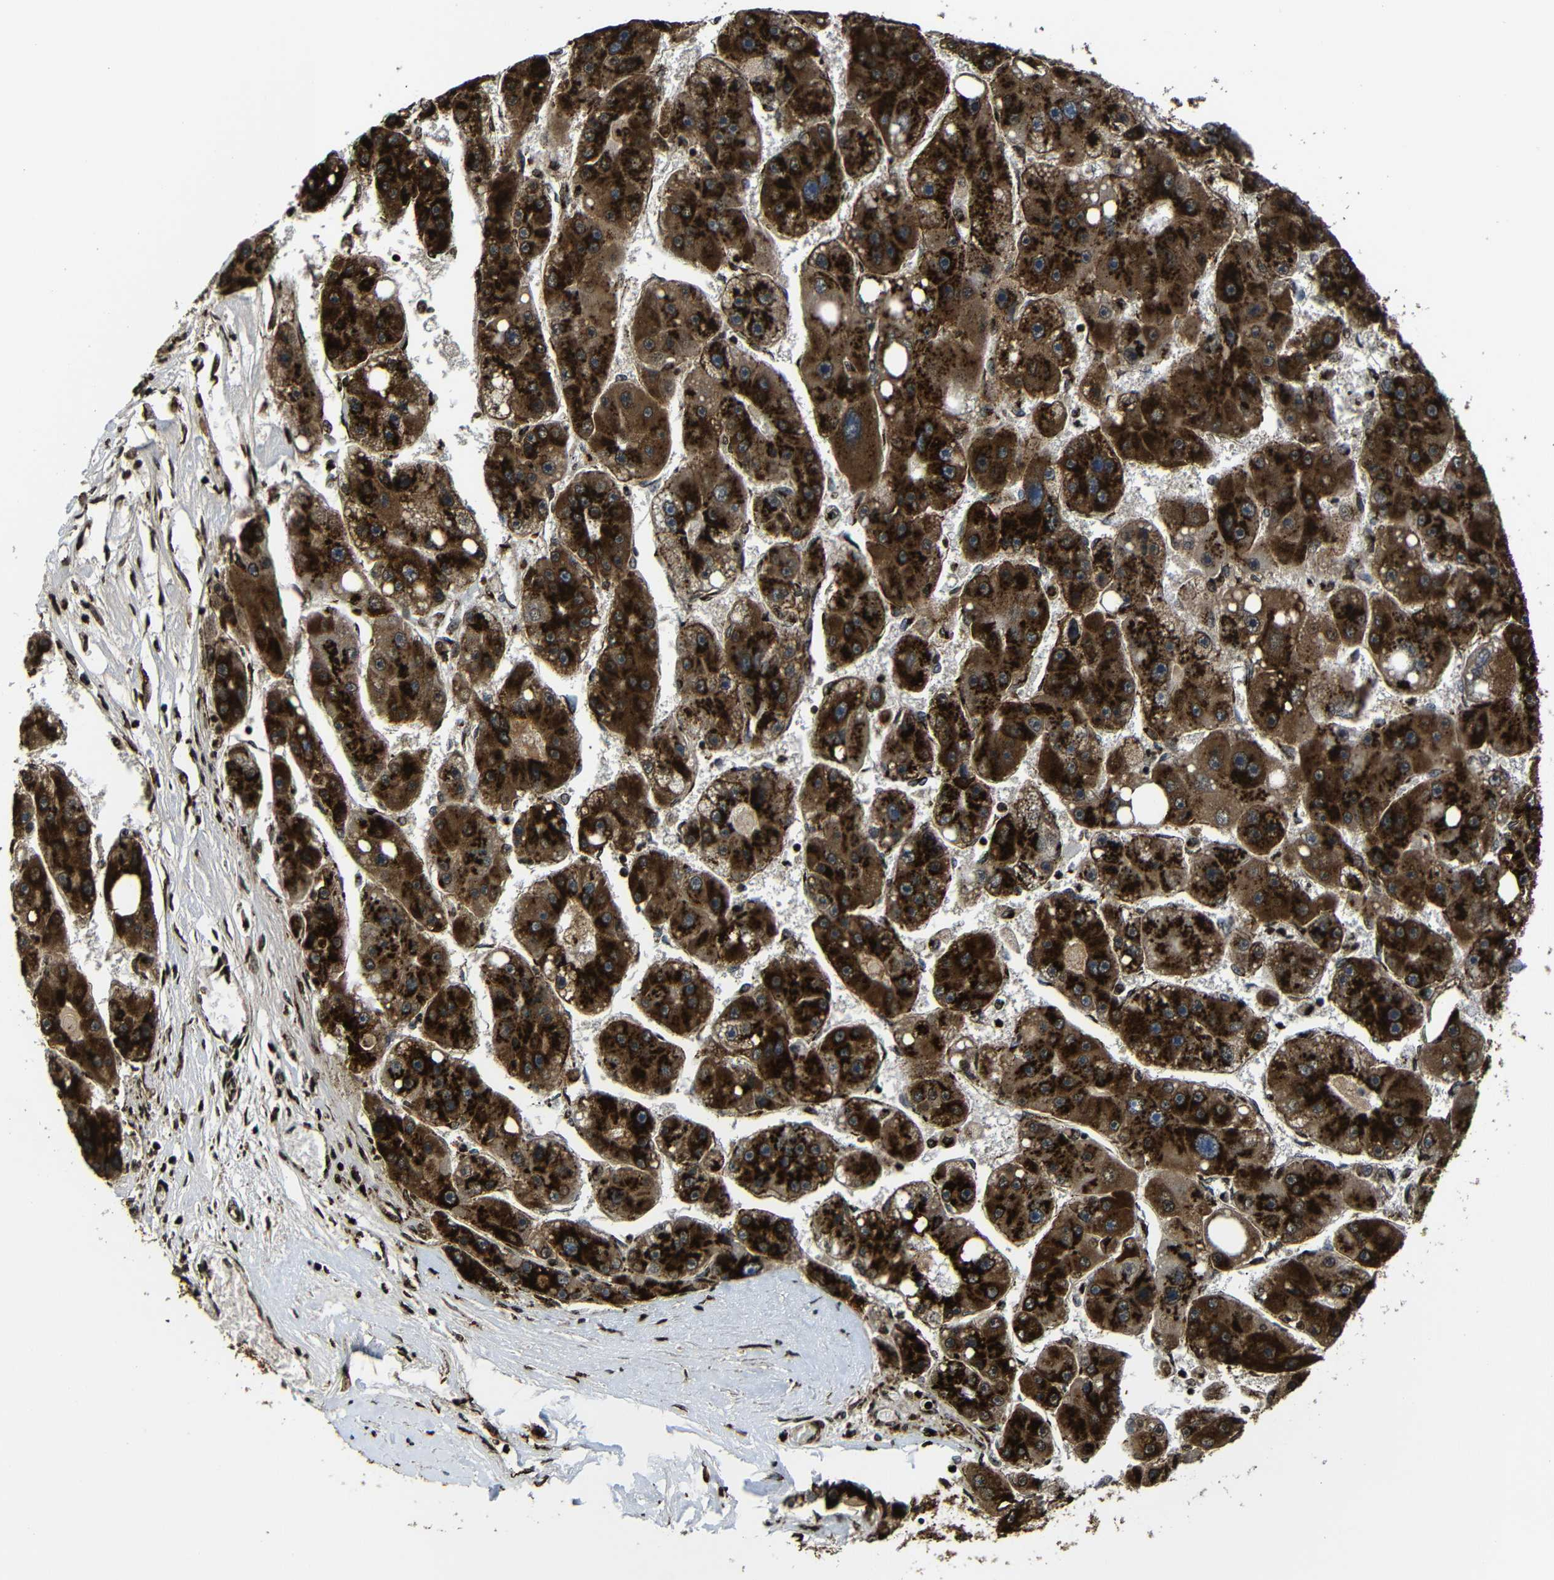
{"staining": {"intensity": "strong", "quantity": ">75%", "location": "cytoplasmic/membranous"}, "tissue": "liver cancer", "cell_type": "Tumor cells", "image_type": "cancer", "snomed": [{"axis": "morphology", "description": "Carcinoma, Hepatocellular, NOS"}, {"axis": "topography", "description": "Liver"}], "caption": "DAB (3,3'-diaminobenzidine) immunohistochemical staining of liver cancer (hepatocellular carcinoma) demonstrates strong cytoplasmic/membranous protein positivity in about >75% of tumor cells. The staining was performed using DAB, with brown indicating positive protein expression. Nuclei are stained blue with hematoxylin.", "gene": "TGOLN2", "patient": {"sex": "female", "age": 61}}